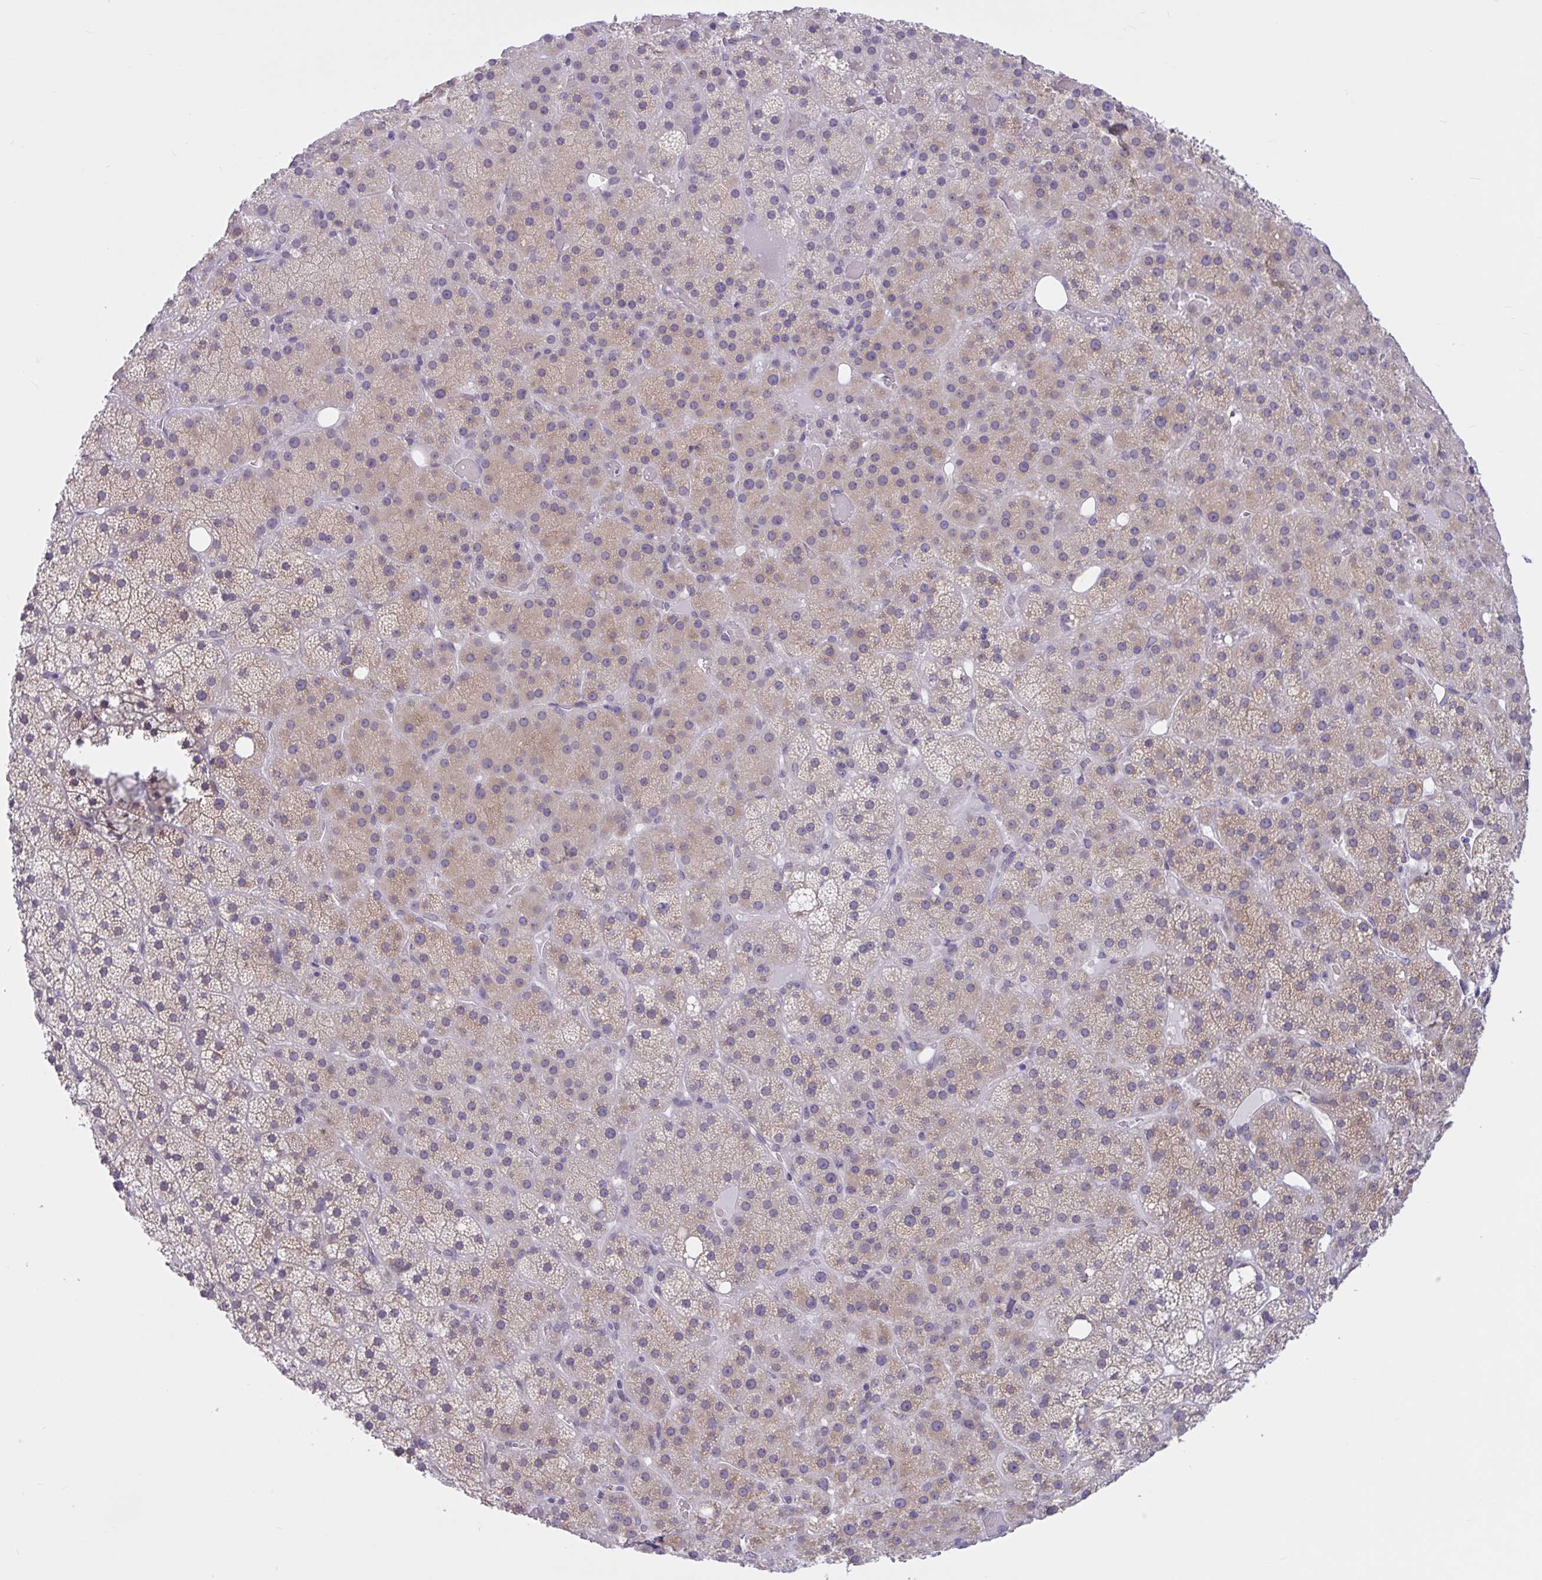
{"staining": {"intensity": "weak", "quantity": ">75%", "location": "cytoplasmic/membranous"}, "tissue": "adrenal gland", "cell_type": "Glandular cells", "image_type": "normal", "snomed": [{"axis": "morphology", "description": "Normal tissue, NOS"}, {"axis": "topography", "description": "Adrenal gland"}], "caption": "IHC of normal human adrenal gland demonstrates low levels of weak cytoplasmic/membranous staining in about >75% of glandular cells.", "gene": "CAMLG", "patient": {"sex": "male", "age": 53}}